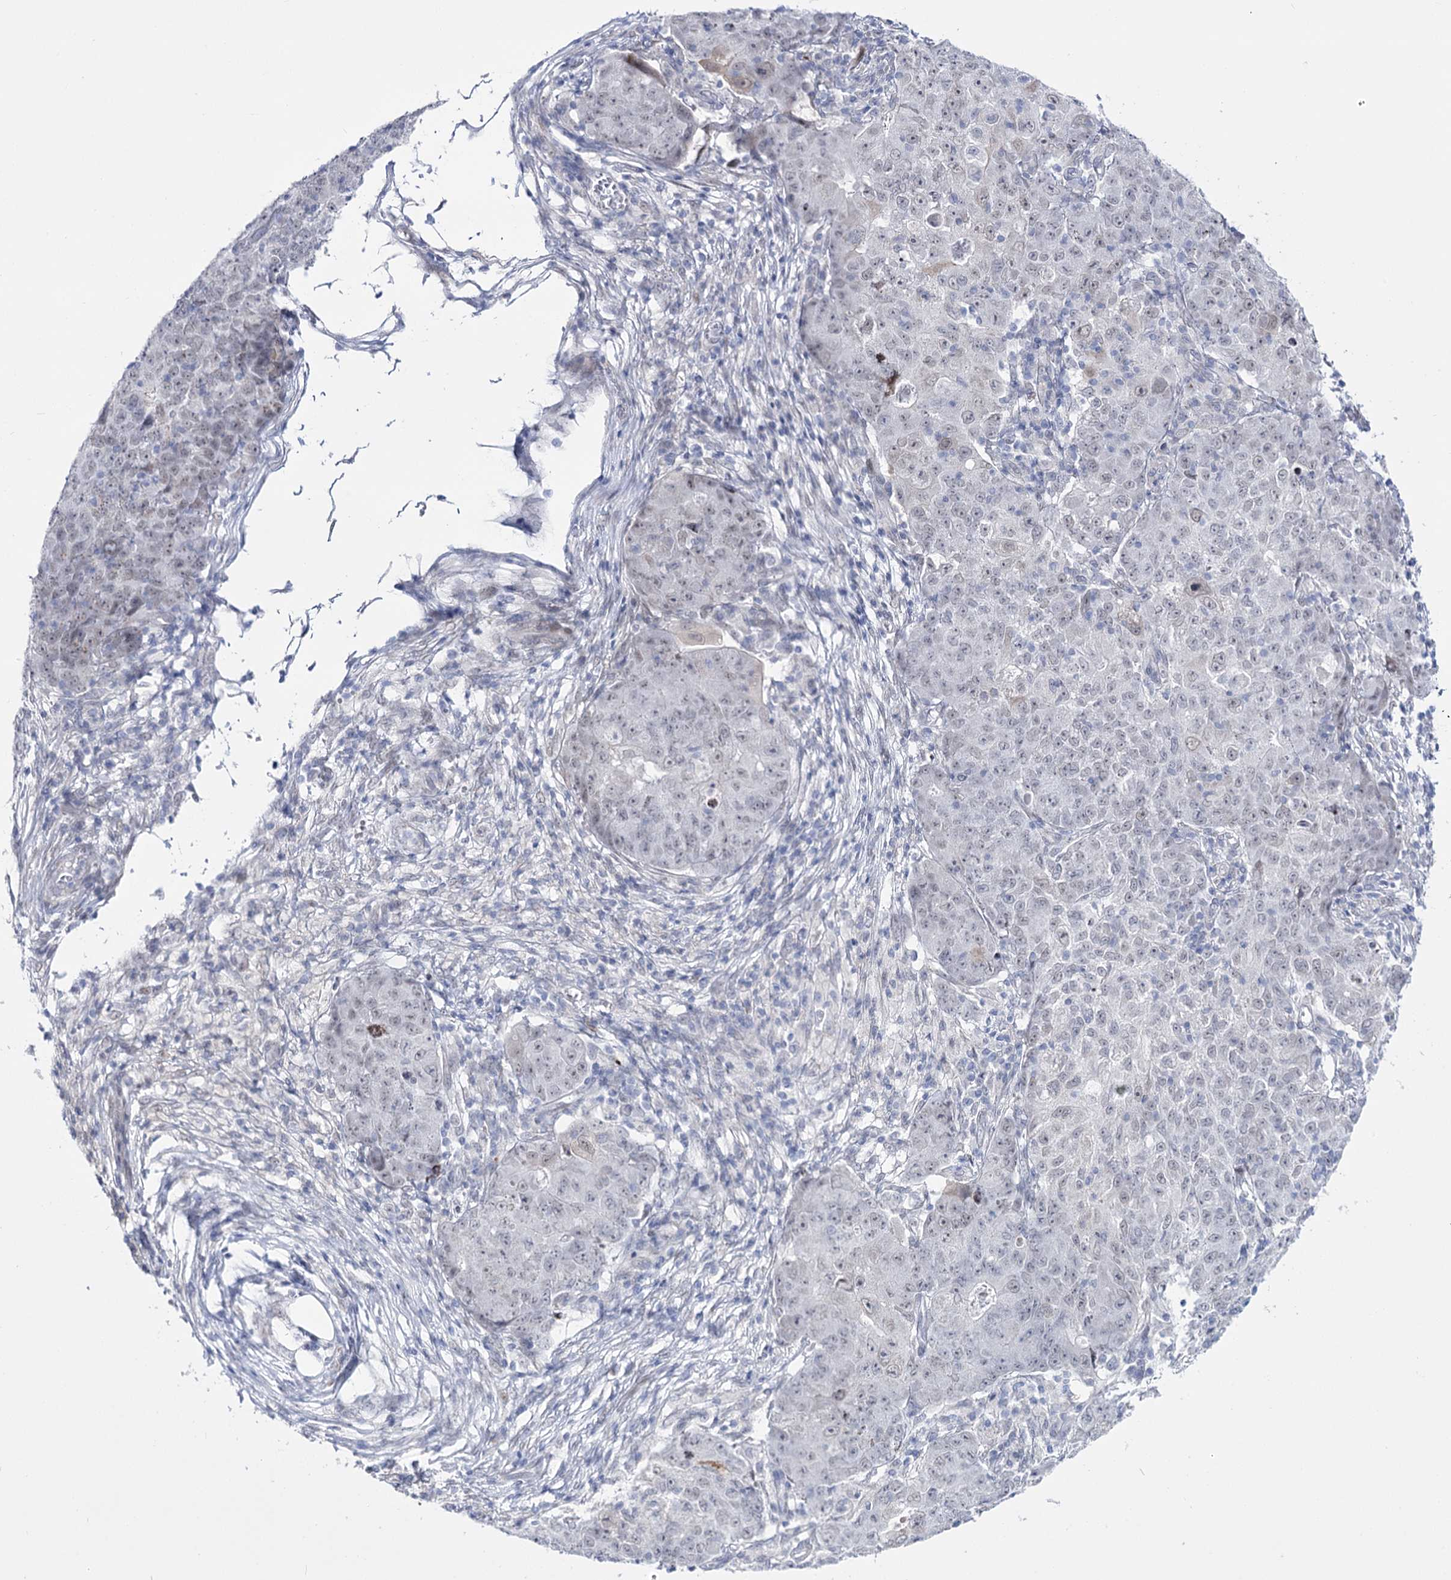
{"staining": {"intensity": "negative", "quantity": "none", "location": "none"}, "tissue": "ovarian cancer", "cell_type": "Tumor cells", "image_type": "cancer", "snomed": [{"axis": "morphology", "description": "Carcinoma, endometroid"}, {"axis": "topography", "description": "Ovary"}], "caption": "This histopathology image is of ovarian cancer stained with immunohistochemistry to label a protein in brown with the nuclei are counter-stained blue. There is no positivity in tumor cells. Brightfield microscopy of IHC stained with DAB (brown) and hematoxylin (blue), captured at high magnification.", "gene": "RBM15B", "patient": {"sex": "female", "age": 42}}